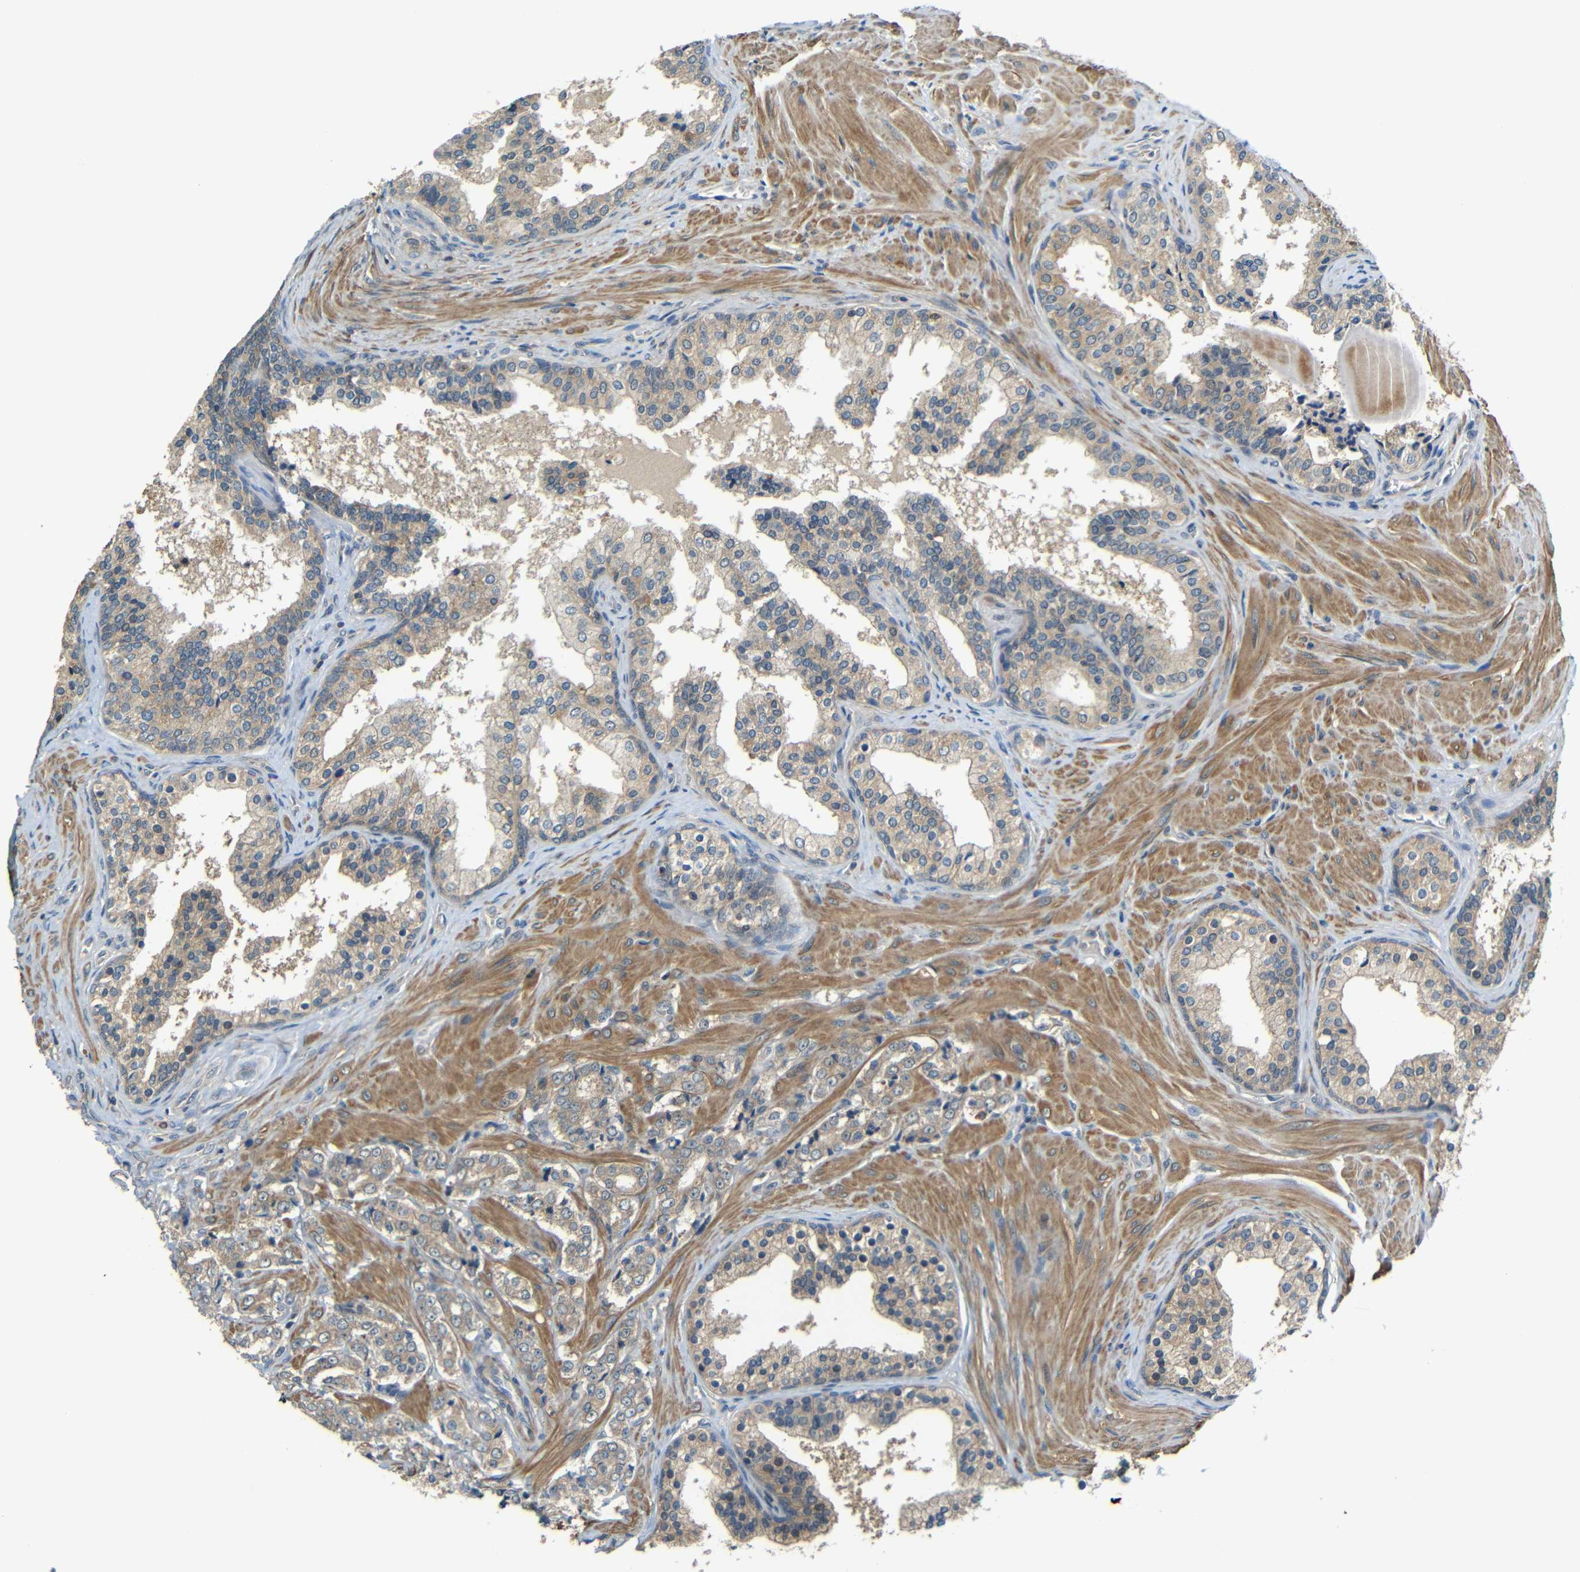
{"staining": {"intensity": "weak", "quantity": ">75%", "location": "cytoplasmic/membranous"}, "tissue": "prostate cancer", "cell_type": "Tumor cells", "image_type": "cancer", "snomed": [{"axis": "morphology", "description": "Adenocarcinoma, Low grade"}, {"axis": "topography", "description": "Prostate"}], "caption": "Prostate cancer (low-grade adenocarcinoma) stained with DAB (3,3'-diaminobenzidine) IHC displays low levels of weak cytoplasmic/membranous positivity in about >75% of tumor cells. Nuclei are stained in blue.", "gene": "FNDC3A", "patient": {"sex": "male", "age": 60}}